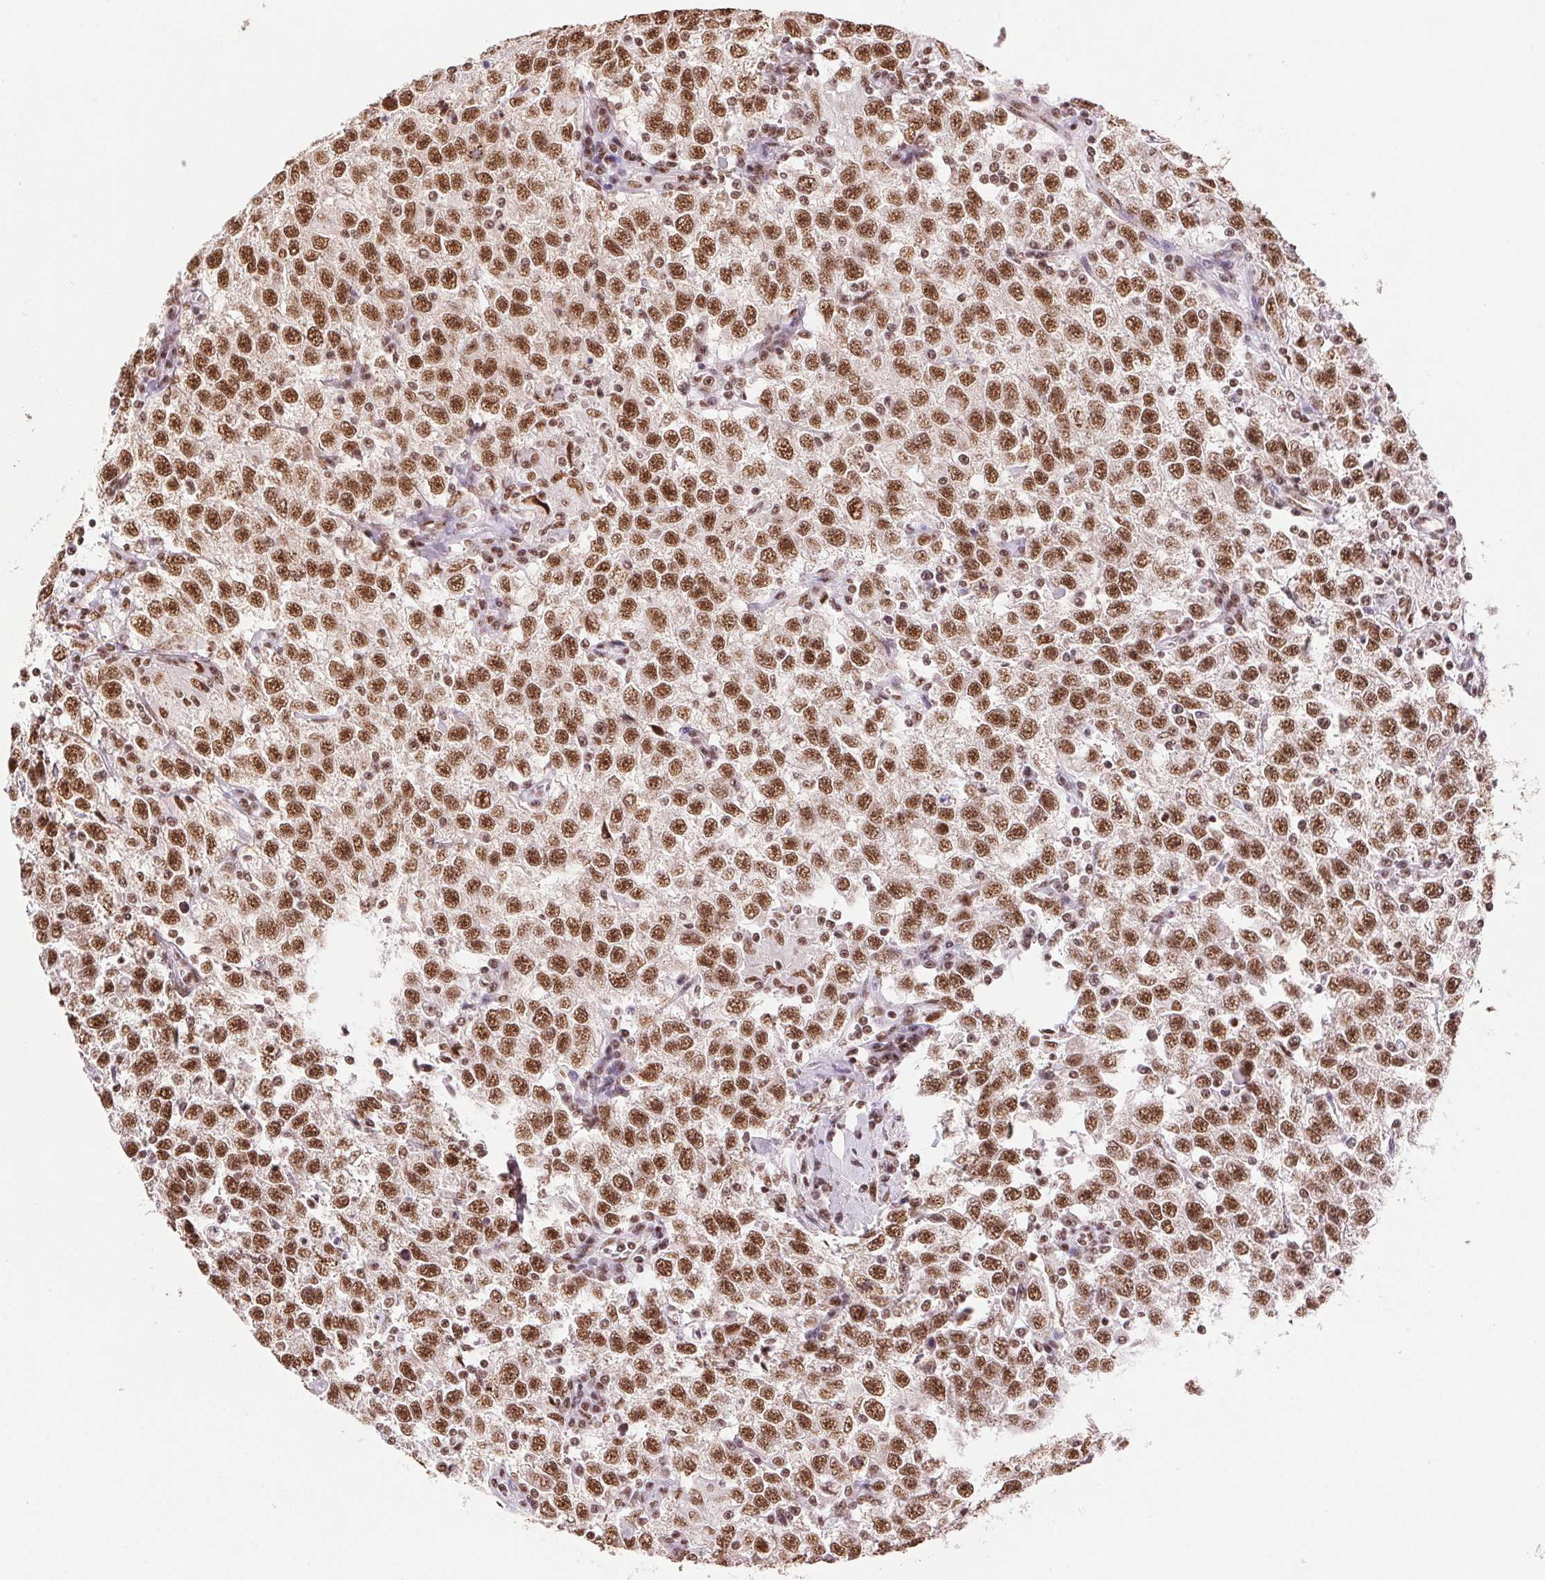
{"staining": {"intensity": "moderate", "quantity": ">75%", "location": "nuclear"}, "tissue": "testis cancer", "cell_type": "Tumor cells", "image_type": "cancer", "snomed": [{"axis": "morphology", "description": "Seminoma, NOS"}, {"axis": "topography", "description": "Testis"}], "caption": "An immunohistochemistry image of tumor tissue is shown. Protein staining in brown shows moderate nuclear positivity in seminoma (testis) within tumor cells. The protein of interest is stained brown, and the nuclei are stained in blue (DAB IHC with brightfield microscopy, high magnification).", "gene": "IK", "patient": {"sex": "male", "age": 41}}